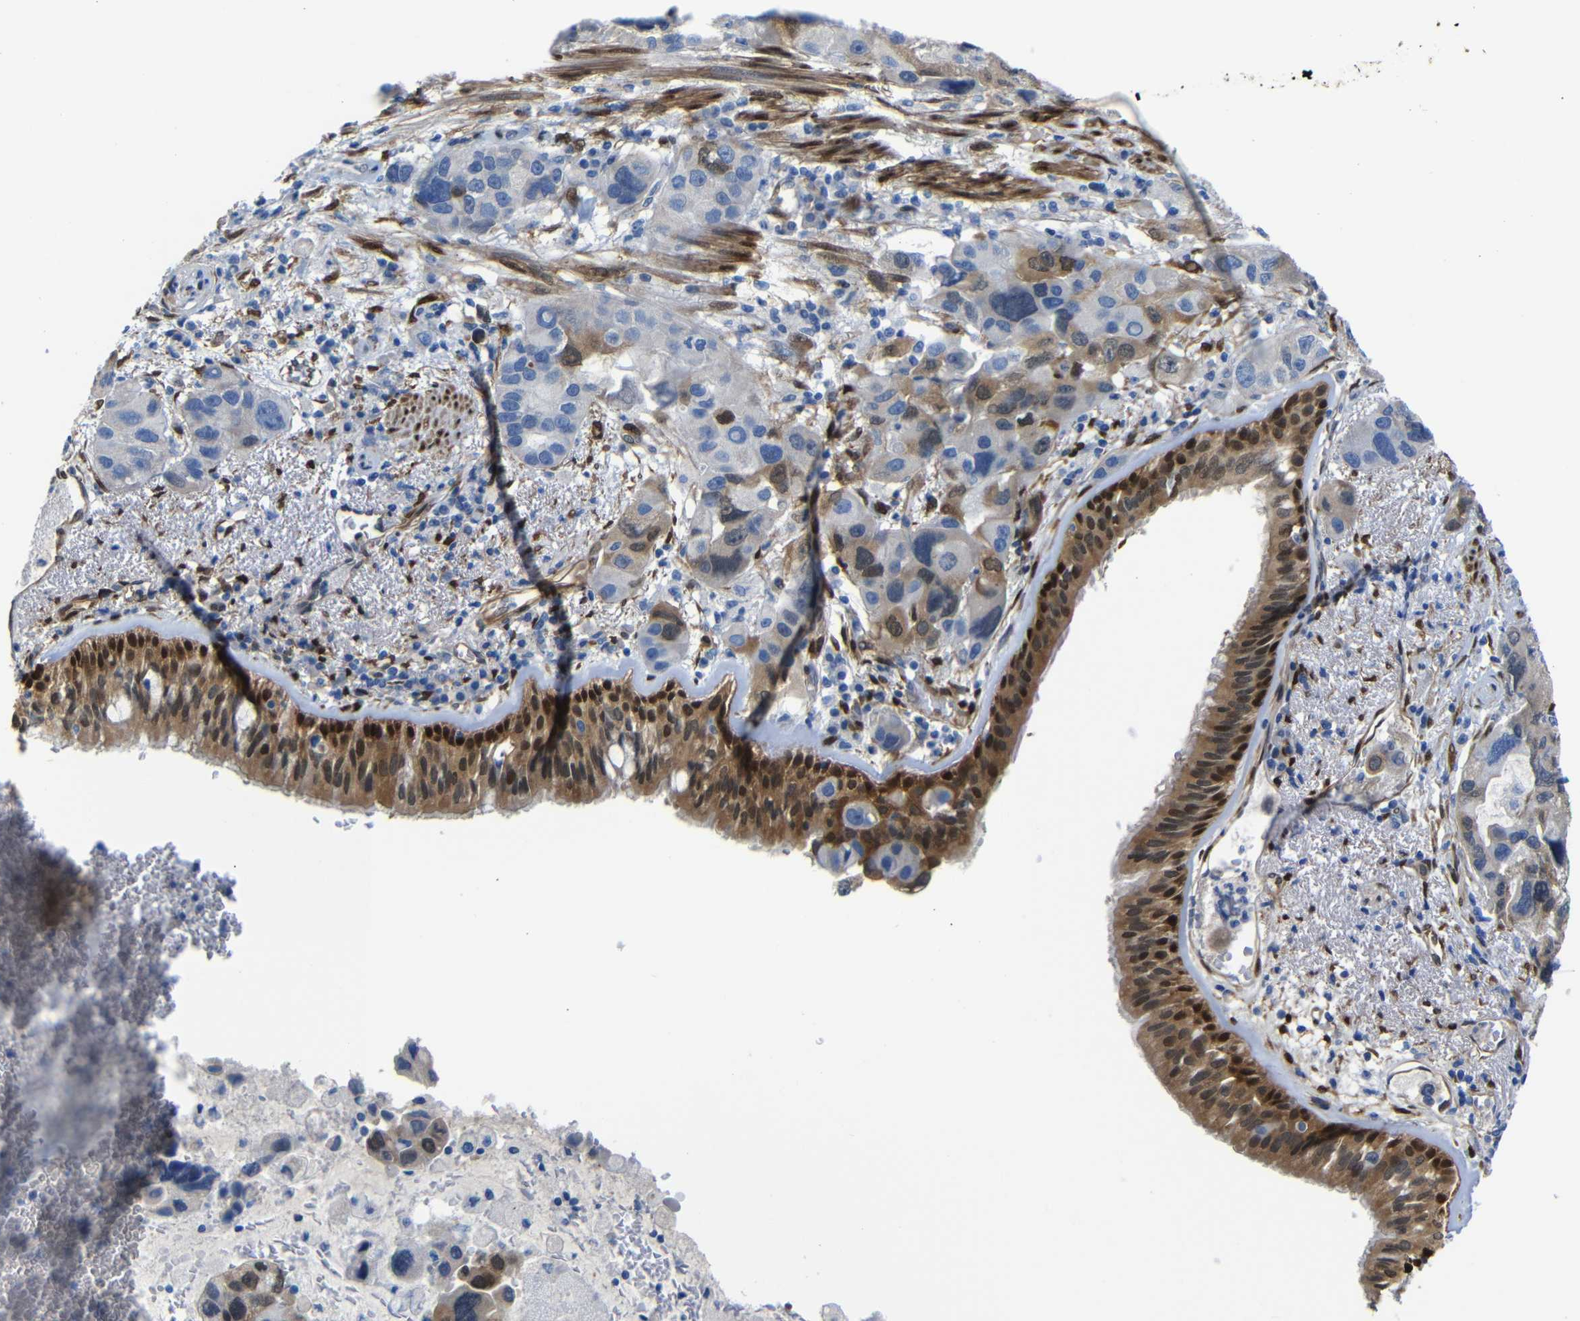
{"staining": {"intensity": "strong", "quantity": ">75%", "location": "cytoplasmic/membranous,nuclear"}, "tissue": "bronchus", "cell_type": "Respiratory epithelial cells", "image_type": "normal", "snomed": [{"axis": "morphology", "description": "Normal tissue, NOS"}, {"axis": "morphology", "description": "Adenocarcinoma, NOS"}, {"axis": "morphology", "description": "Adenocarcinoma, metastatic, NOS"}, {"axis": "topography", "description": "Lymph node"}, {"axis": "topography", "description": "Bronchus"}, {"axis": "topography", "description": "Lung"}], "caption": "This image demonstrates normal bronchus stained with IHC to label a protein in brown. The cytoplasmic/membranous,nuclear of respiratory epithelial cells show strong positivity for the protein. Nuclei are counter-stained blue.", "gene": "YAP1", "patient": {"sex": "female", "age": 54}}